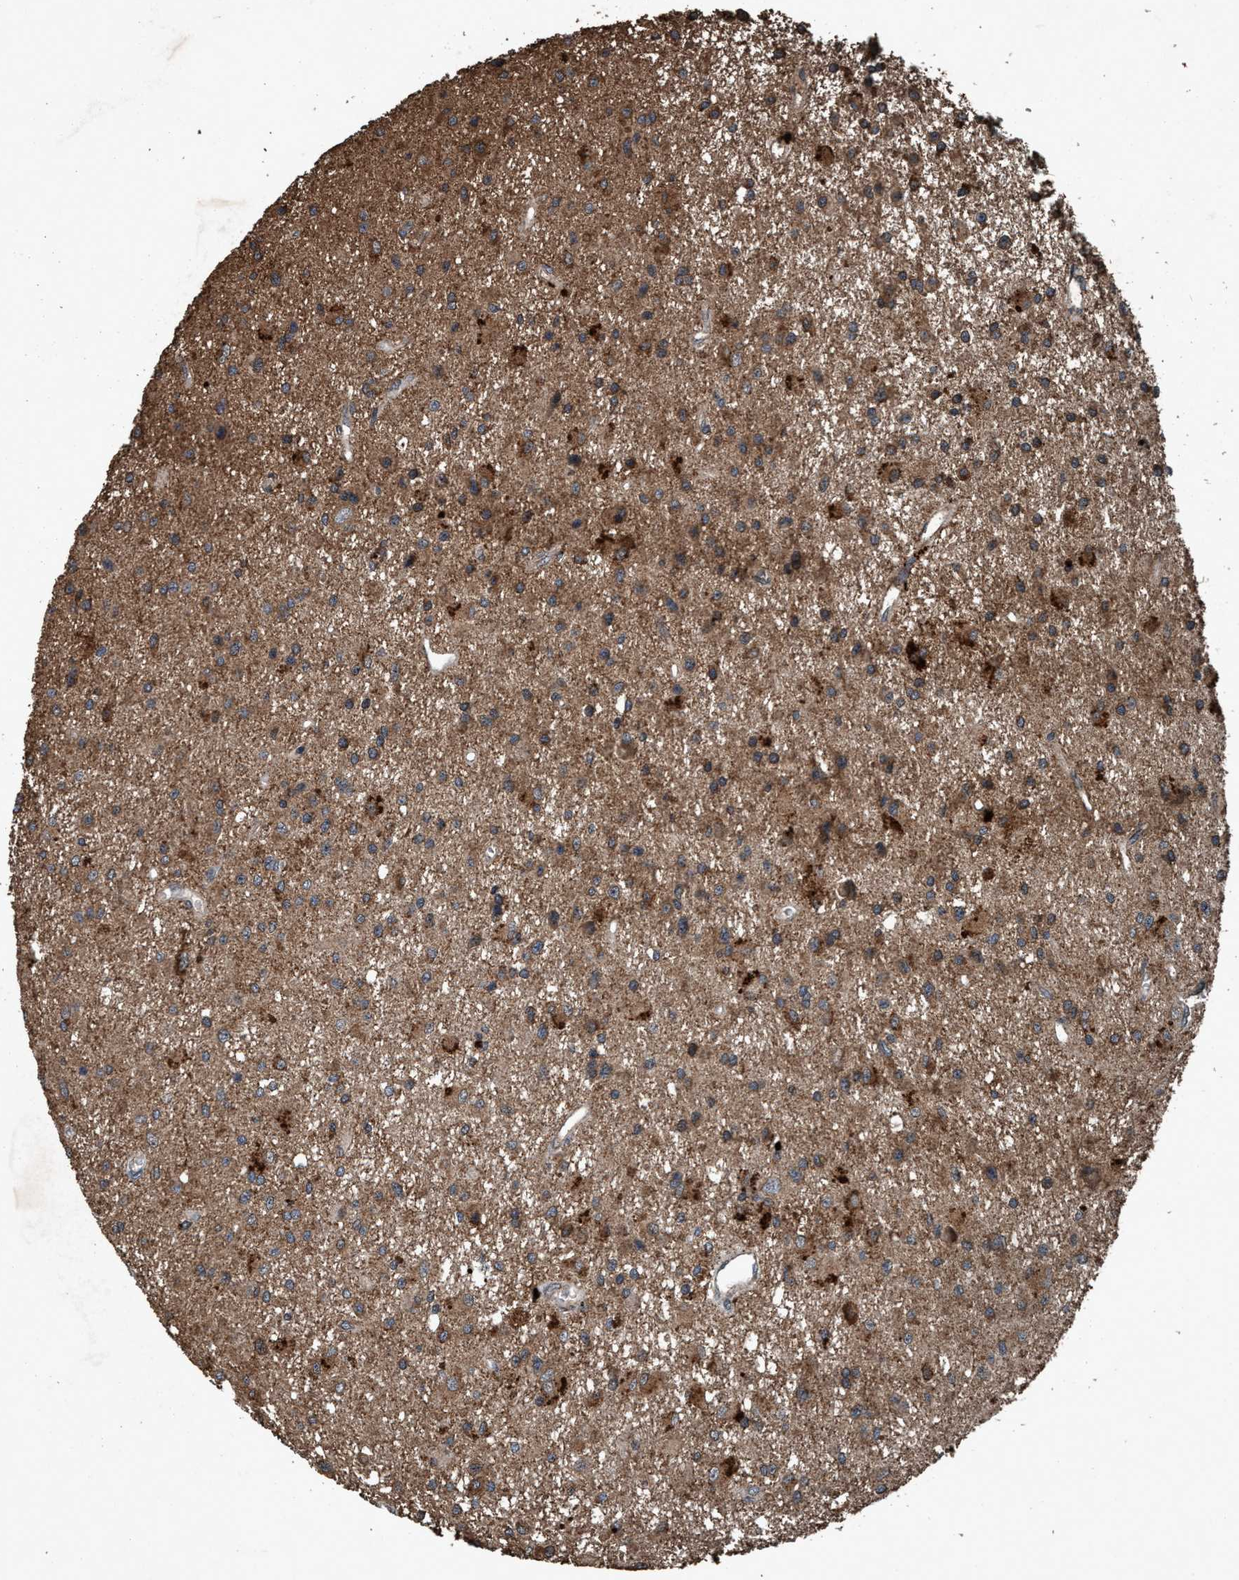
{"staining": {"intensity": "moderate", "quantity": "25%-75%", "location": "cytoplasmic/membranous"}, "tissue": "glioma", "cell_type": "Tumor cells", "image_type": "cancer", "snomed": [{"axis": "morphology", "description": "Glioma, malignant, Low grade"}, {"axis": "topography", "description": "Brain"}], "caption": "This is a micrograph of immunohistochemistry (IHC) staining of malignant low-grade glioma, which shows moderate staining in the cytoplasmic/membranous of tumor cells.", "gene": "AKT1S1", "patient": {"sex": "male", "age": 58}}